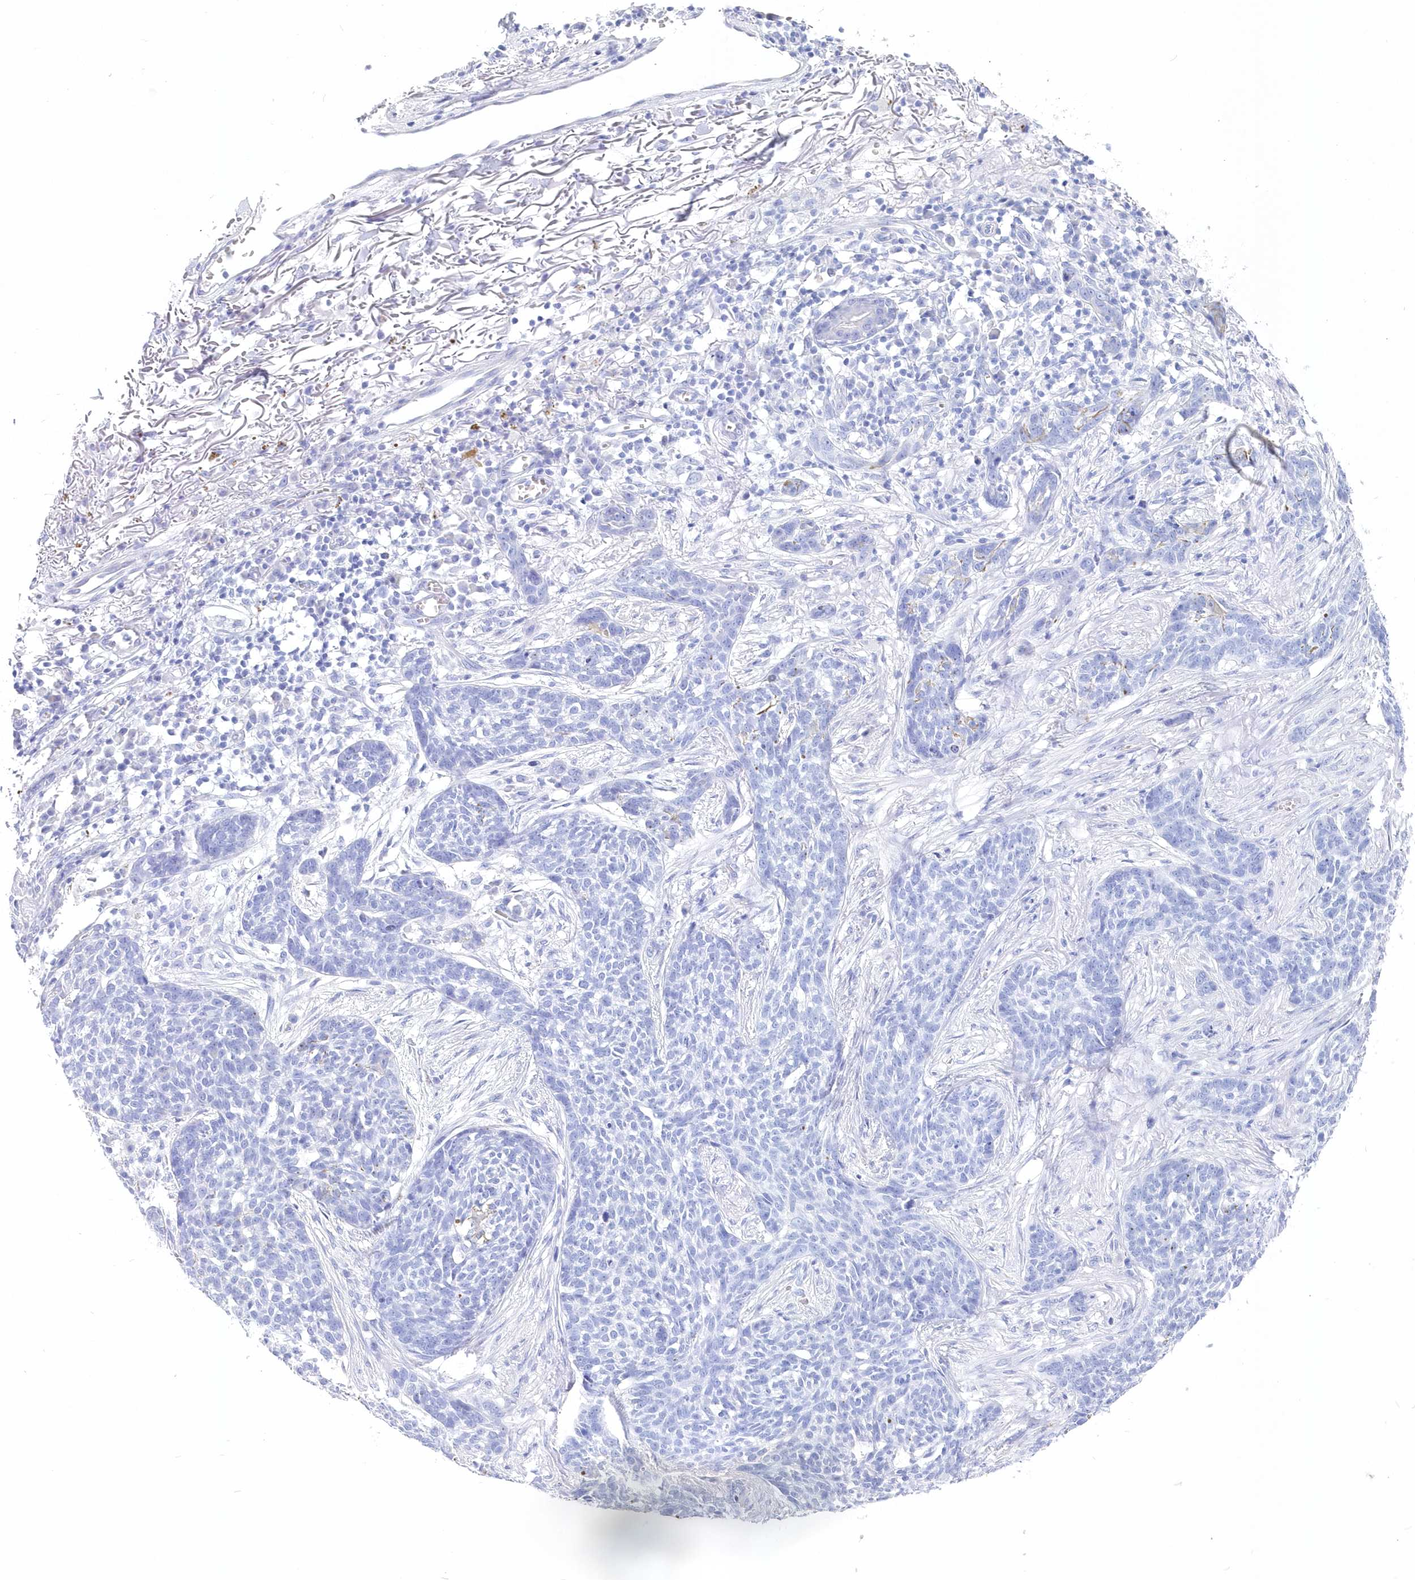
{"staining": {"intensity": "negative", "quantity": "none", "location": "none"}, "tissue": "skin cancer", "cell_type": "Tumor cells", "image_type": "cancer", "snomed": [{"axis": "morphology", "description": "Basal cell carcinoma"}, {"axis": "topography", "description": "Skin"}], "caption": "This is a micrograph of immunohistochemistry (IHC) staining of skin cancer, which shows no staining in tumor cells. Brightfield microscopy of immunohistochemistry stained with DAB (brown) and hematoxylin (blue), captured at high magnification.", "gene": "CSNK1G2", "patient": {"sex": "male", "age": 85}}